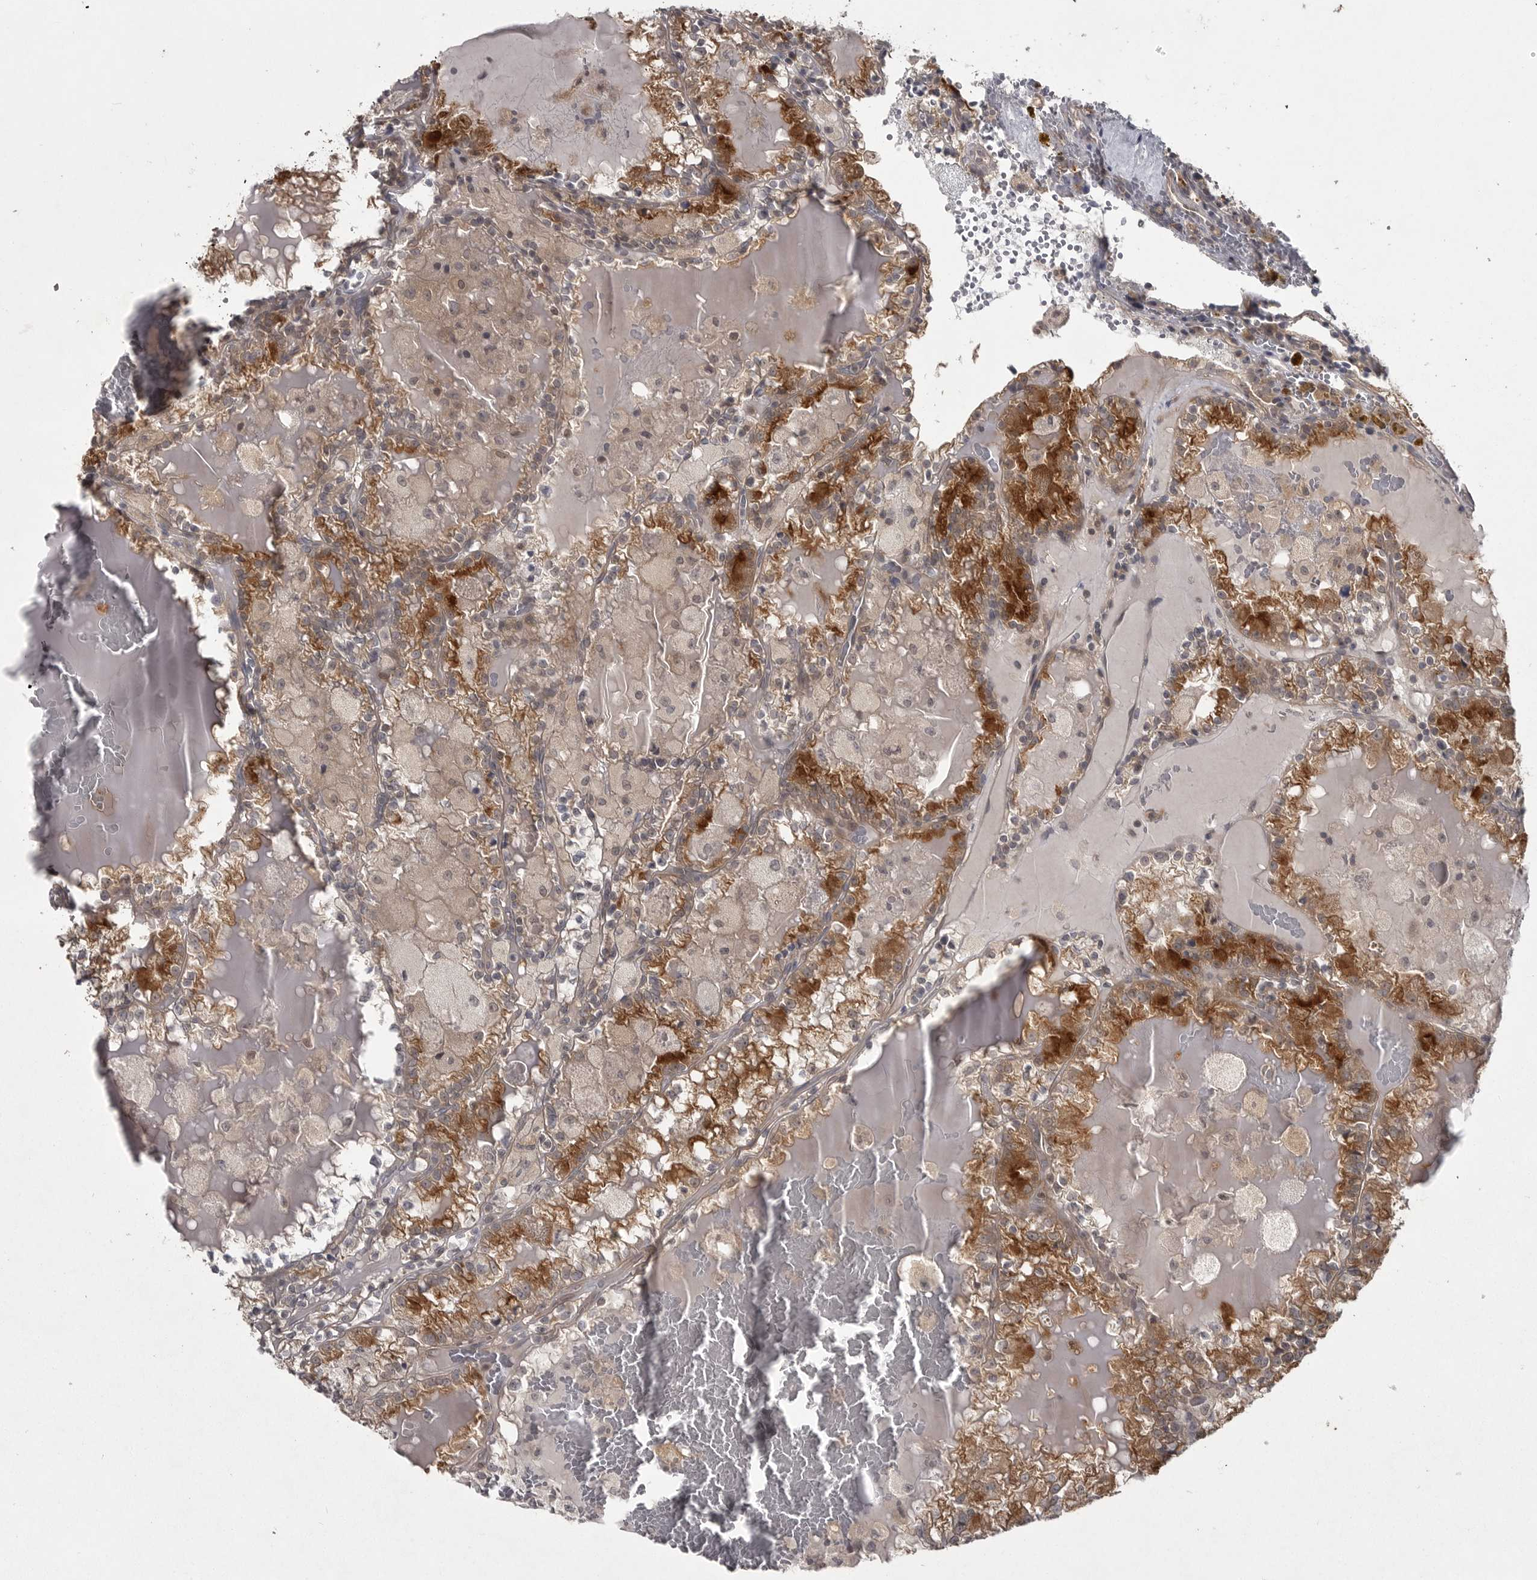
{"staining": {"intensity": "strong", "quantity": "25%-75%", "location": "cytoplasmic/membranous"}, "tissue": "renal cancer", "cell_type": "Tumor cells", "image_type": "cancer", "snomed": [{"axis": "morphology", "description": "Adenocarcinoma, NOS"}, {"axis": "topography", "description": "Kidney"}], "caption": "Human renal adenocarcinoma stained with a protein marker exhibits strong staining in tumor cells.", "gene": "PHF13", "patient": {"sex": "female", "age": 56}}